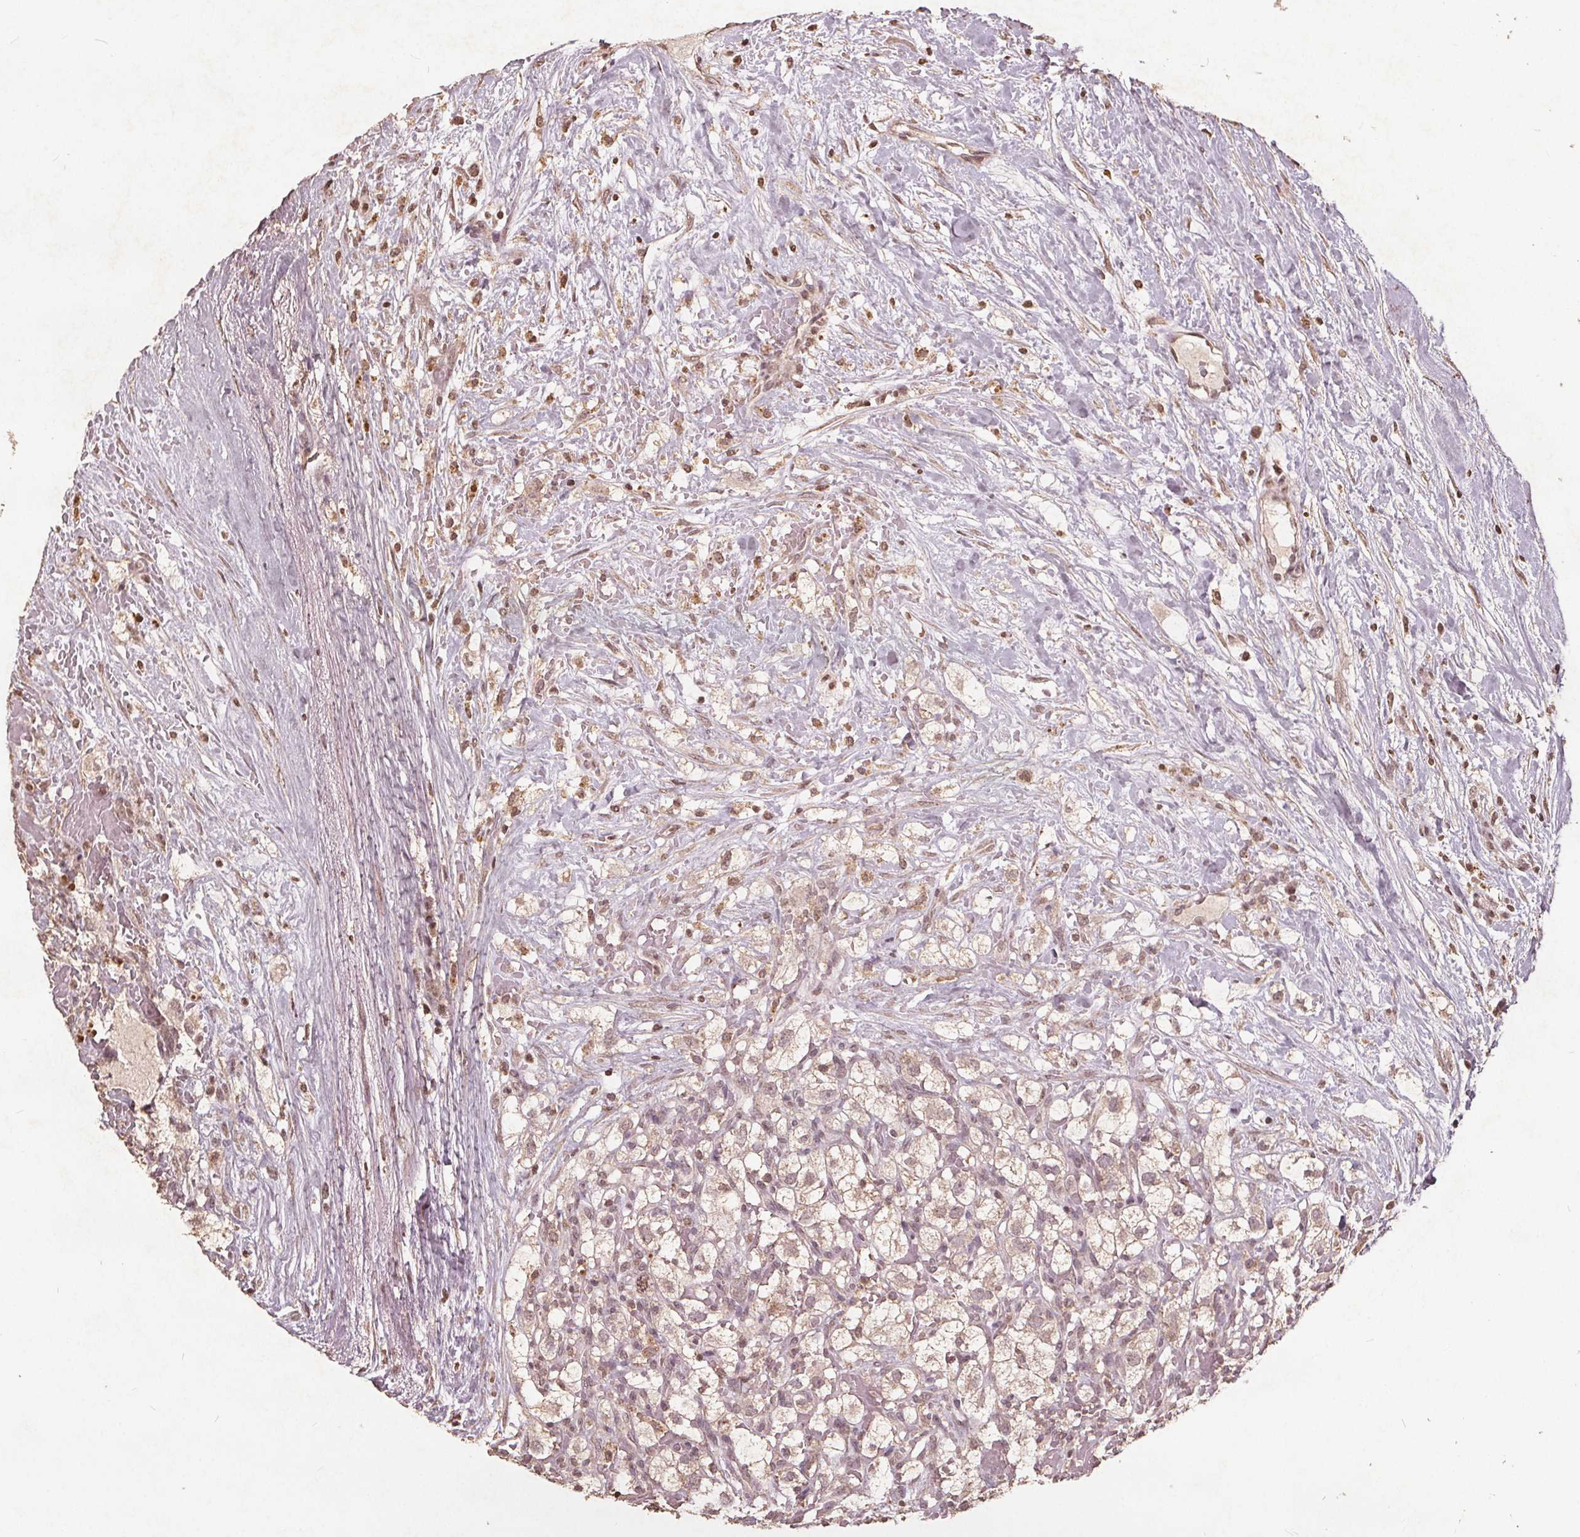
{"staining": {"intensity": "weak", "quantity": "<25%", "location": "nuclear"}, "tissue": "renal cancer", "cell_type": "Tumor cells", "image_type": "cancer", "snomed": [{"axis": "morphology", "description": "Adenocarcinoma, NOS"}, {"axis": "topography", "description": "Kidney"}], "caption": "Protein analysis of renal adenocarcinoma exhibits no significant expression in tumor cells. The staining was performed using DAB to visualize the protein expression in brown, while the nuclei were stained in blue with hematoxylin (Magnification: 20x).", "gene": "DSG3", "patient": {"sex": "male", "age": 59}}